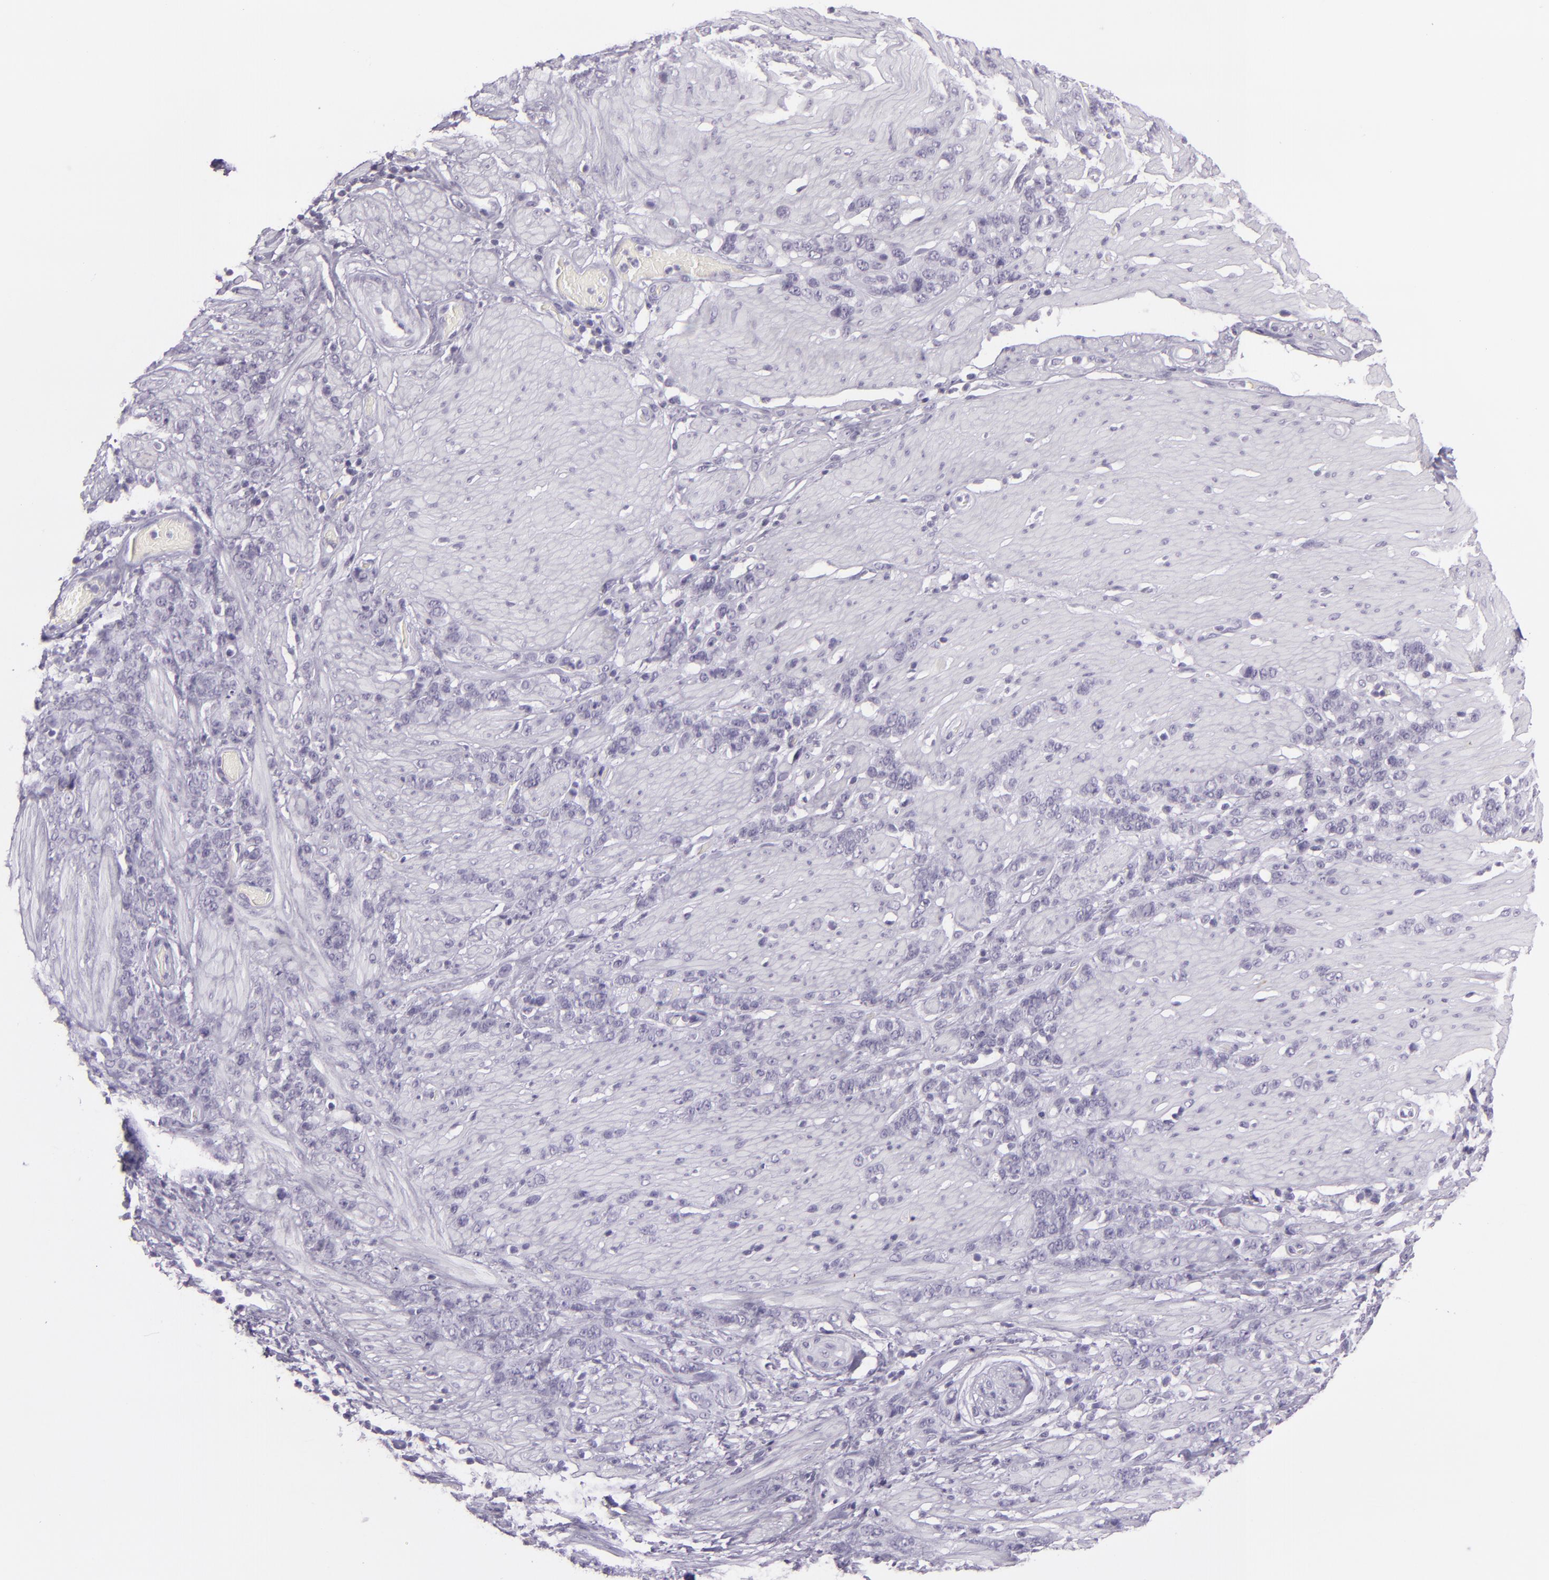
{"staining": {"intensity": "negative", "quantity": "none", "location": "none"}, "tissue": "stomach cancer", "cell_type": "Tumor cells", "image_type": "cancer", "snomed": [{"axis": "morphology", "description": "Adenocarcinoma, NOS"}, {"axis": "topography", "description": "Stomach, lower"}], "caption": "IHC image of neoplastic tissue: stomach cancer (adenocarcinoma) stained with DAB displays no significant protein staining in tumor cells.", "gene": "MUC6", "patient": {"sex": "male", "age": 88}}